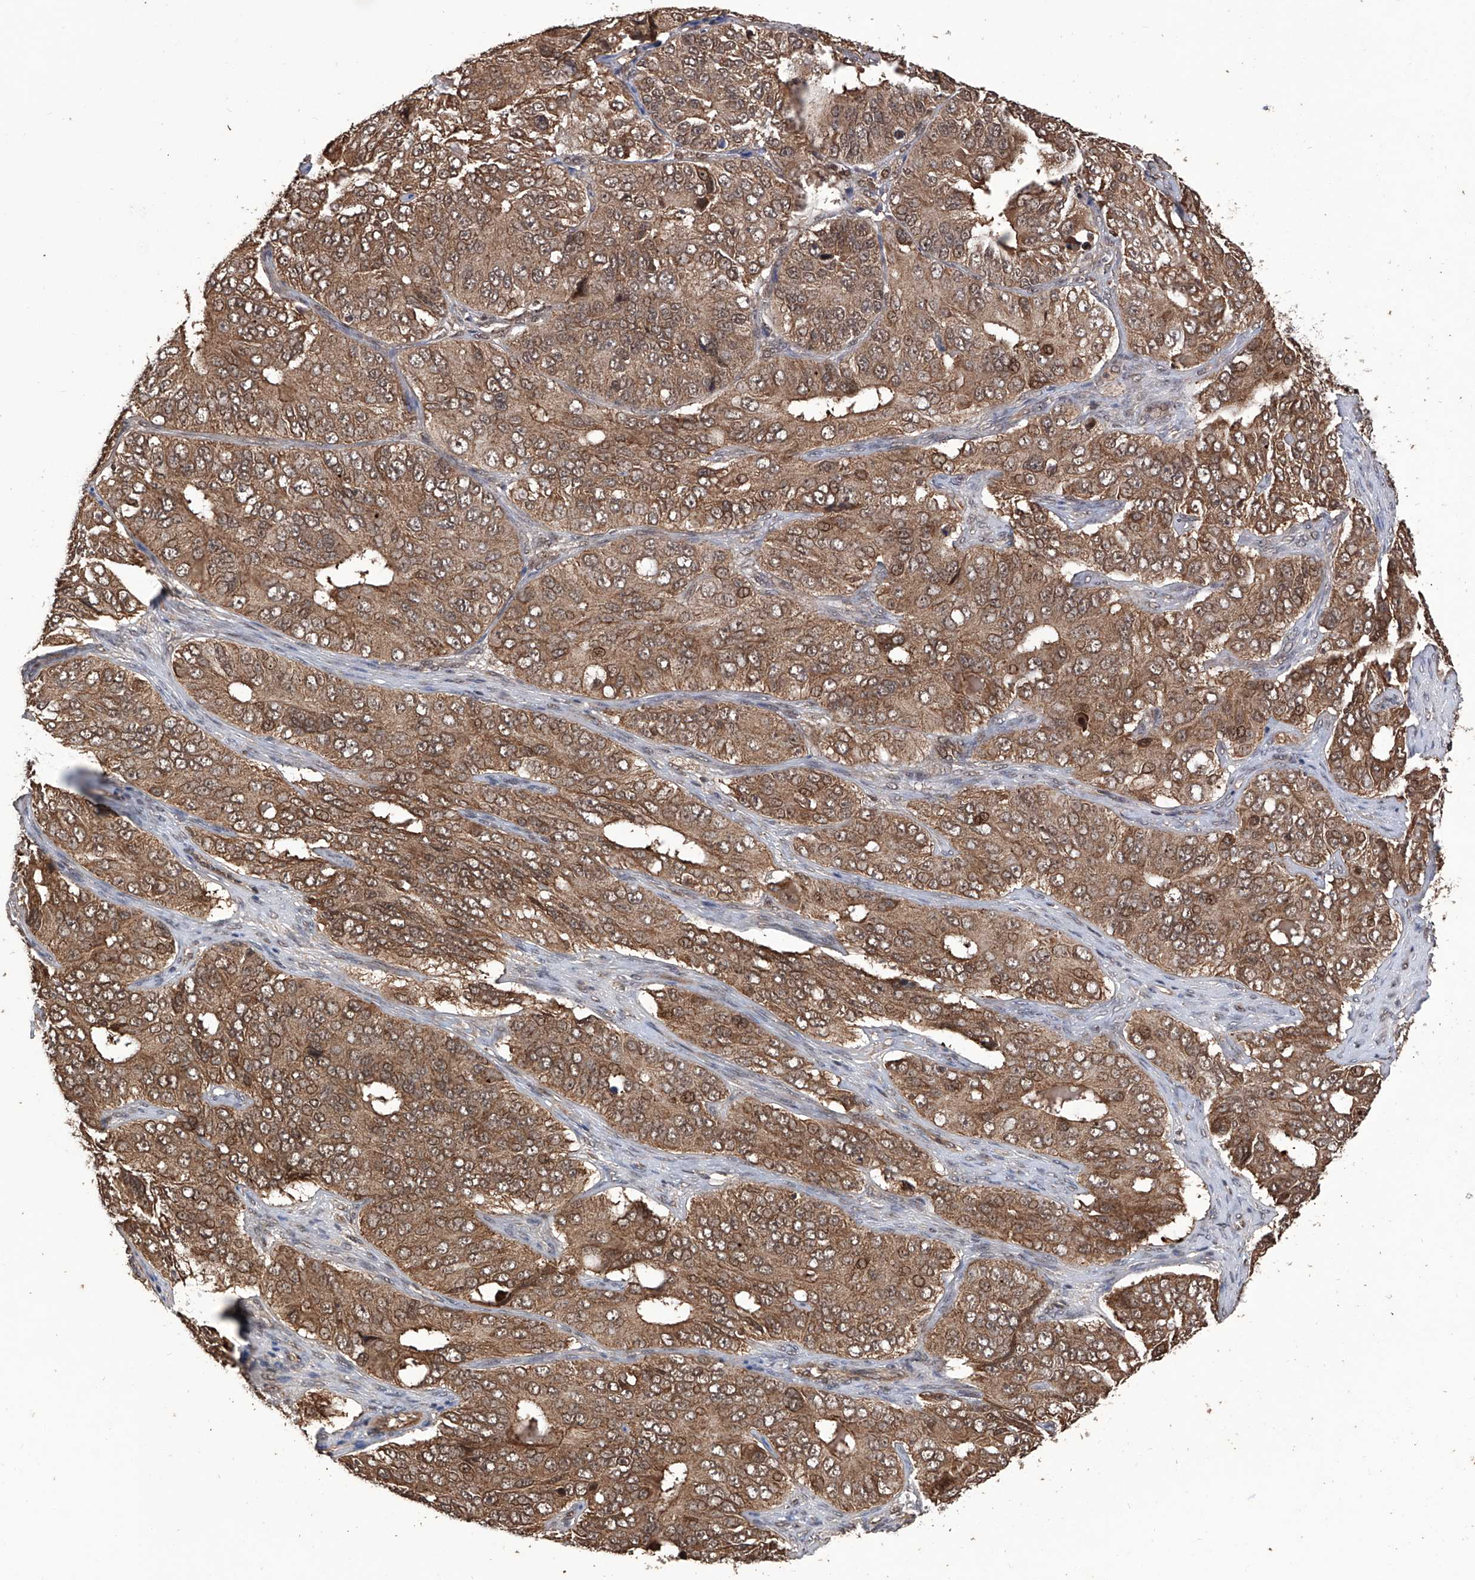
{"staining": {"intensity": "moderate", "quantity": ">75%", "location": "cytoplasmic/membranous,nuclear"}, "tissue": "ovarian cancer", "cell_type": "Tumor cells", "image_type": "cancer", "snomed": [{"axis": "morphology", "description": "Carcinoma, endometroid"}, {"axis": "topography", "description": "Ovary"}], "caption": "IHC of ovarian cancer (endometroid carcinoma) displays medium levels of moderate cytoplasmic/membranous and nuclear positivity in about >75% of tumor cells.", "gene": "LYSMD4", "patient": {"sex": "female", "age": 51}}